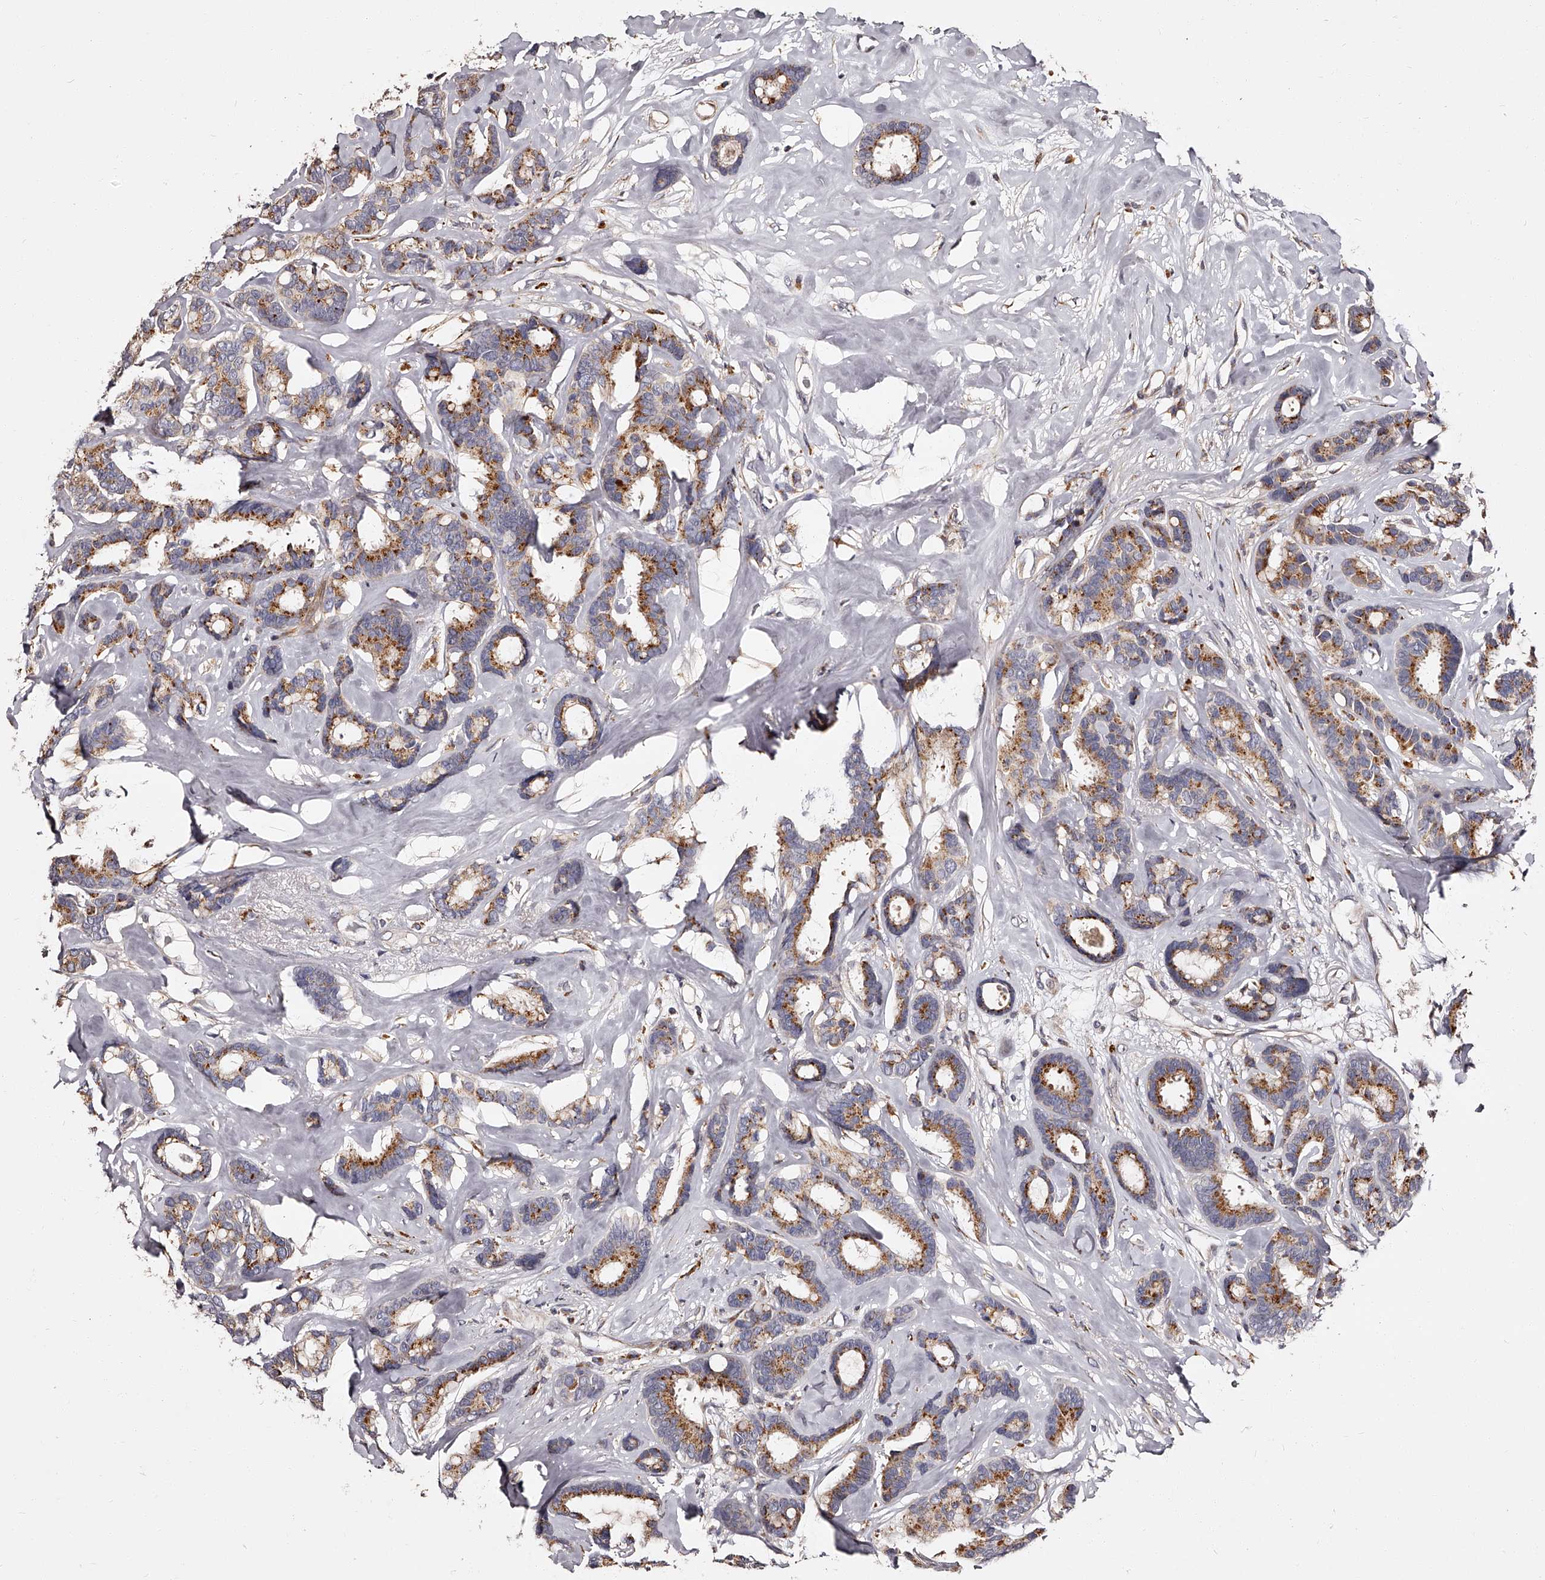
{"staining": {"intensity": "moderate", "quantity": ">75%", "location": "cytoplasmic/membranous"}, "tissue": "breast cancer", "cell_type": "Tumor cells", "image_type": "cancer", "snomed": [{"axis": "morphology", "description": "Duct carcinoma"}, {"axis": "topography", "description": "Breast"}], "caption": "Immunohistochemistry (DAB (3,3'-diaminobenzidine)) staining of intraductal carcinoma (breast) exhibits moderate cytoplasmic/membranous protein expression in approximately >75% of tumor cells.", "gene": "RSC1A1", "patient": {"sex": "female", "age": 87}}